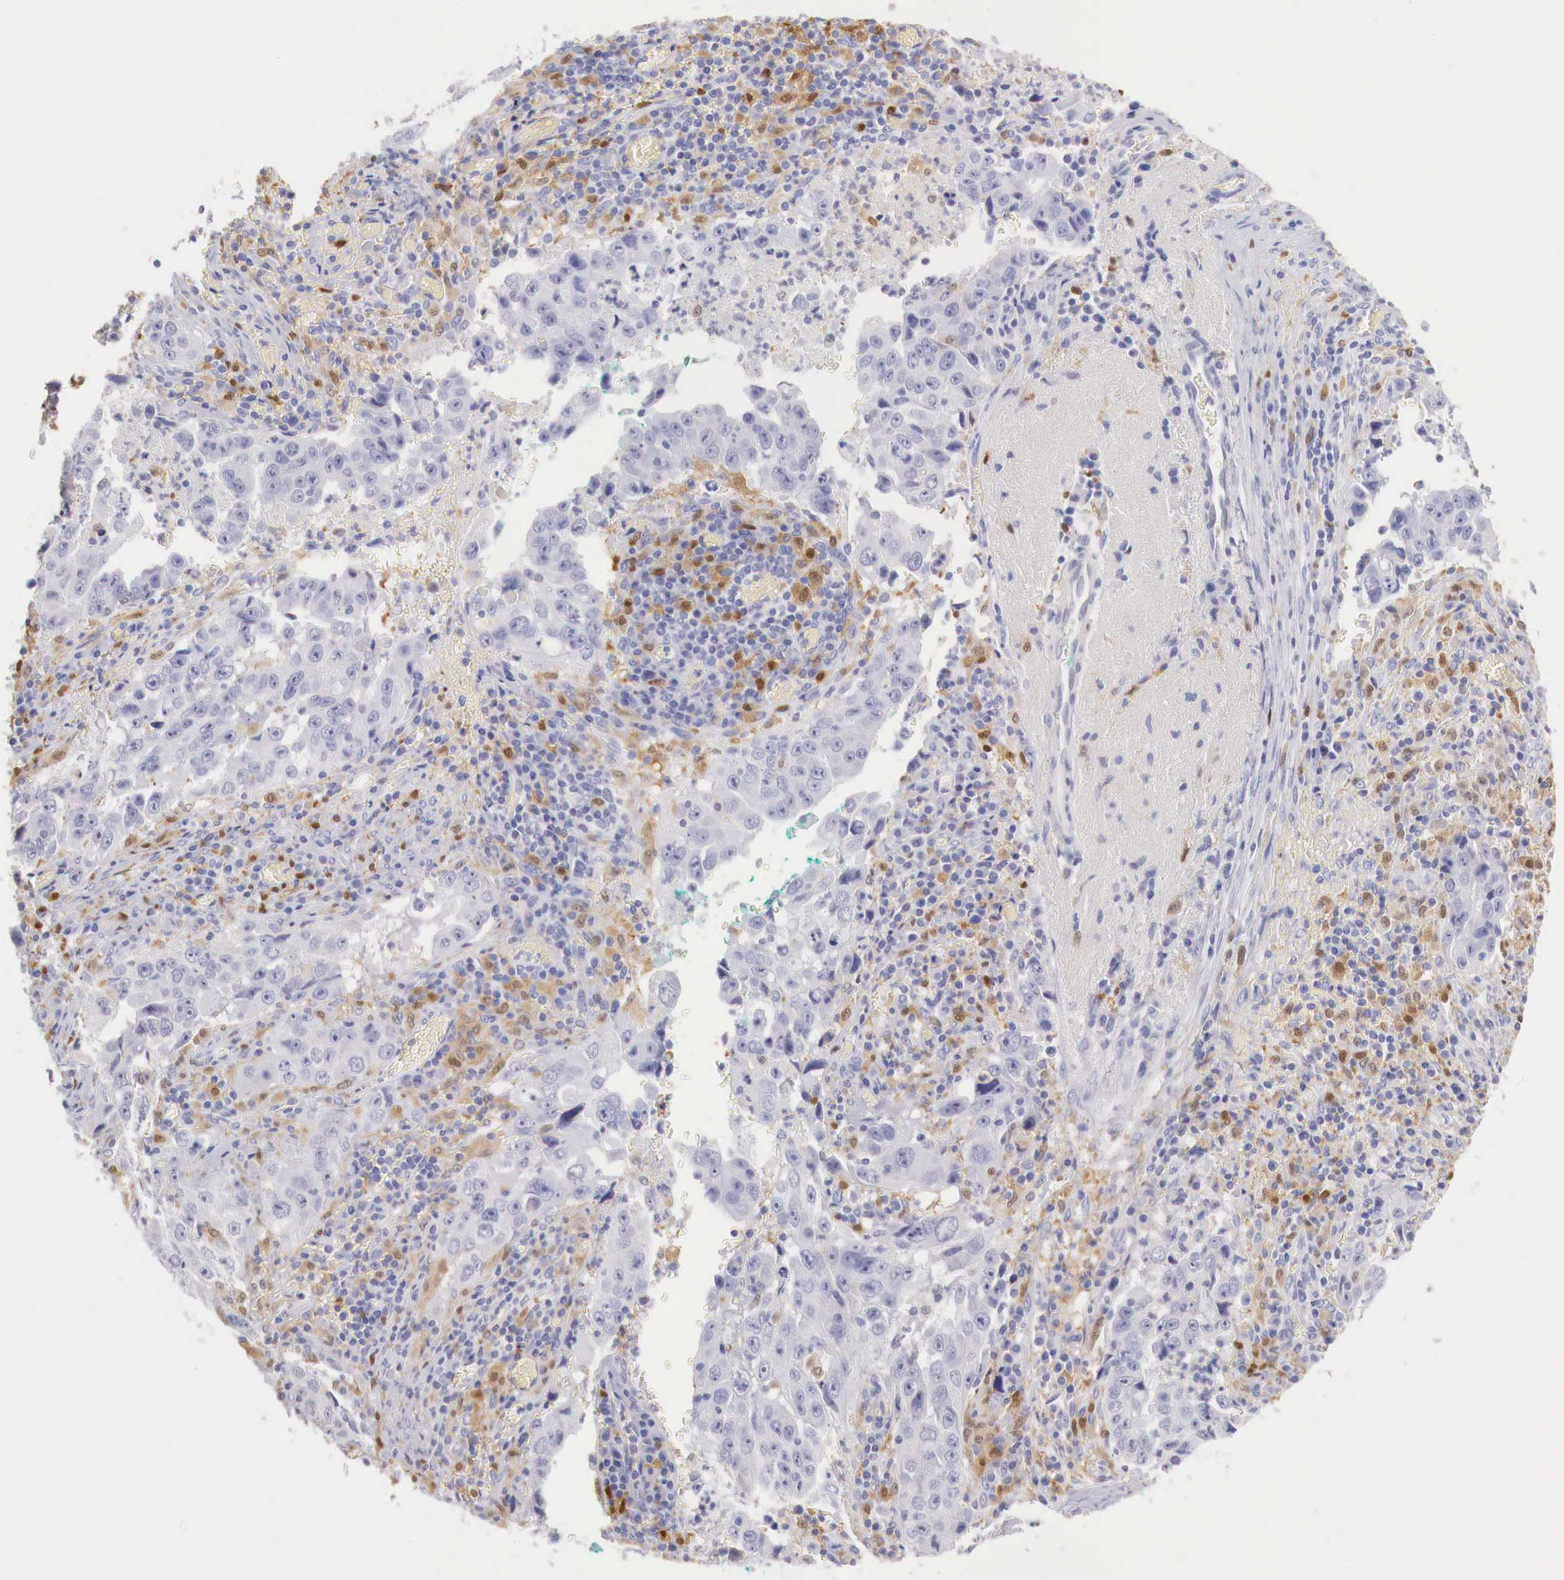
{"staining": {"intensity": "negative", "quantity": "none", "location": "none"}, "tissue": "lung cancer", "cell_type": "Tumor cells", "image_type": "cancer", "snomed": [{"axis": "morphology", "description": "Squamous cell carcinoma, NOS"}, {"axis": "topography", "description": "Lung"}], "caption": "Immunohistochemical staining of lung cancer (squamous cell carcinoma) reveals no significant positivity in tumor cells. (IHC, brightfield microscopy, high magnification).", "gene": "RENBP", "patient": {"sex": "male", "age": 64}}